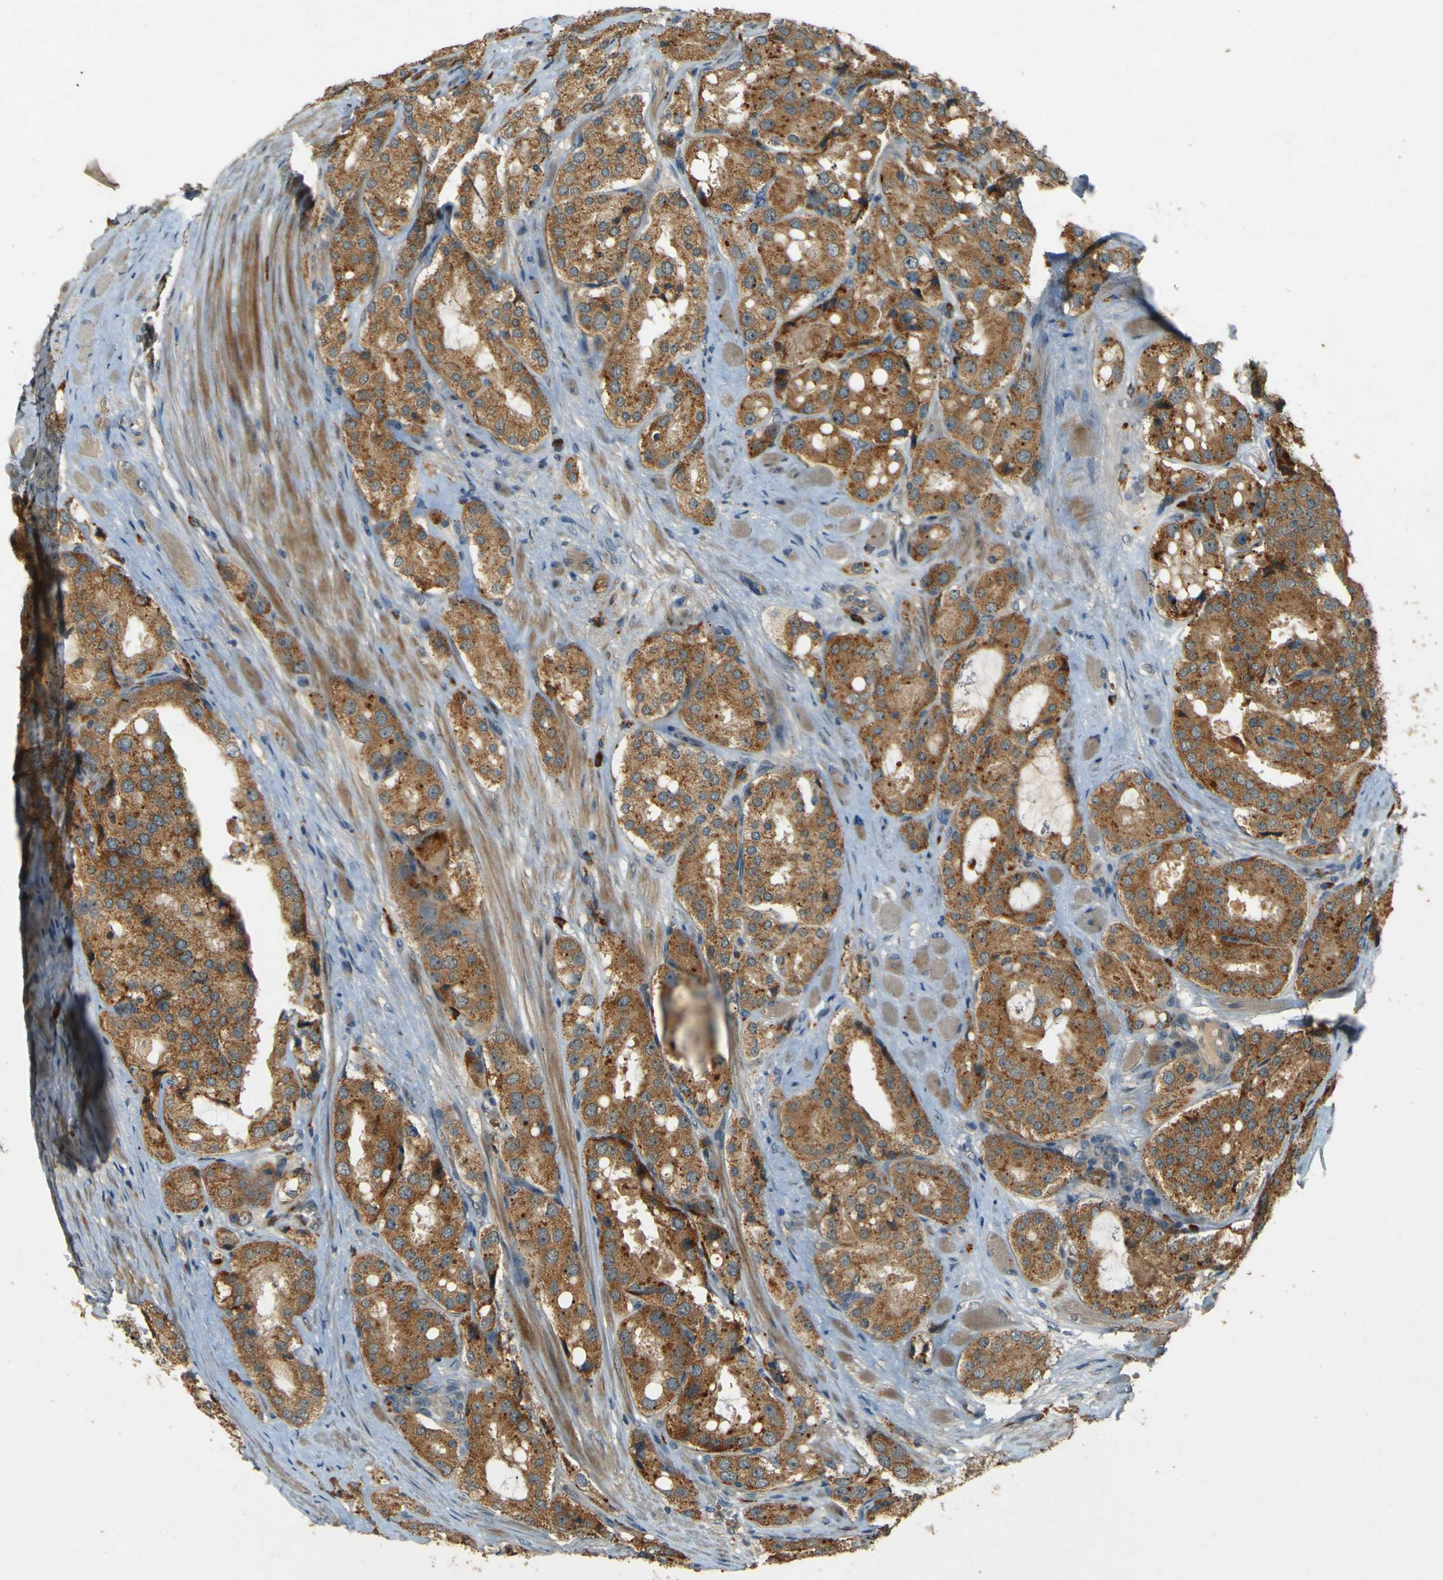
{"staining": {"intensity": "moderate", "quantity": ">75%", "location": "cytoplasmic/membranous"}, "tissue": "prostate cancer", "cell_type": "Tumor cells", "image_type": "cancer", "snomed": [{"axis": "morphology", "description": "Adenocarcinoma, High grade"}, {"axis": "topography", "description": "Prostate"}], "caption": "Protein staining of prostate cancer tissue displays moderate cytoplasmic/membranous staining in approximately >75% of tumor cells.", "gene": "MPDZ", "patient": {"sex": "male", "age": 65}}